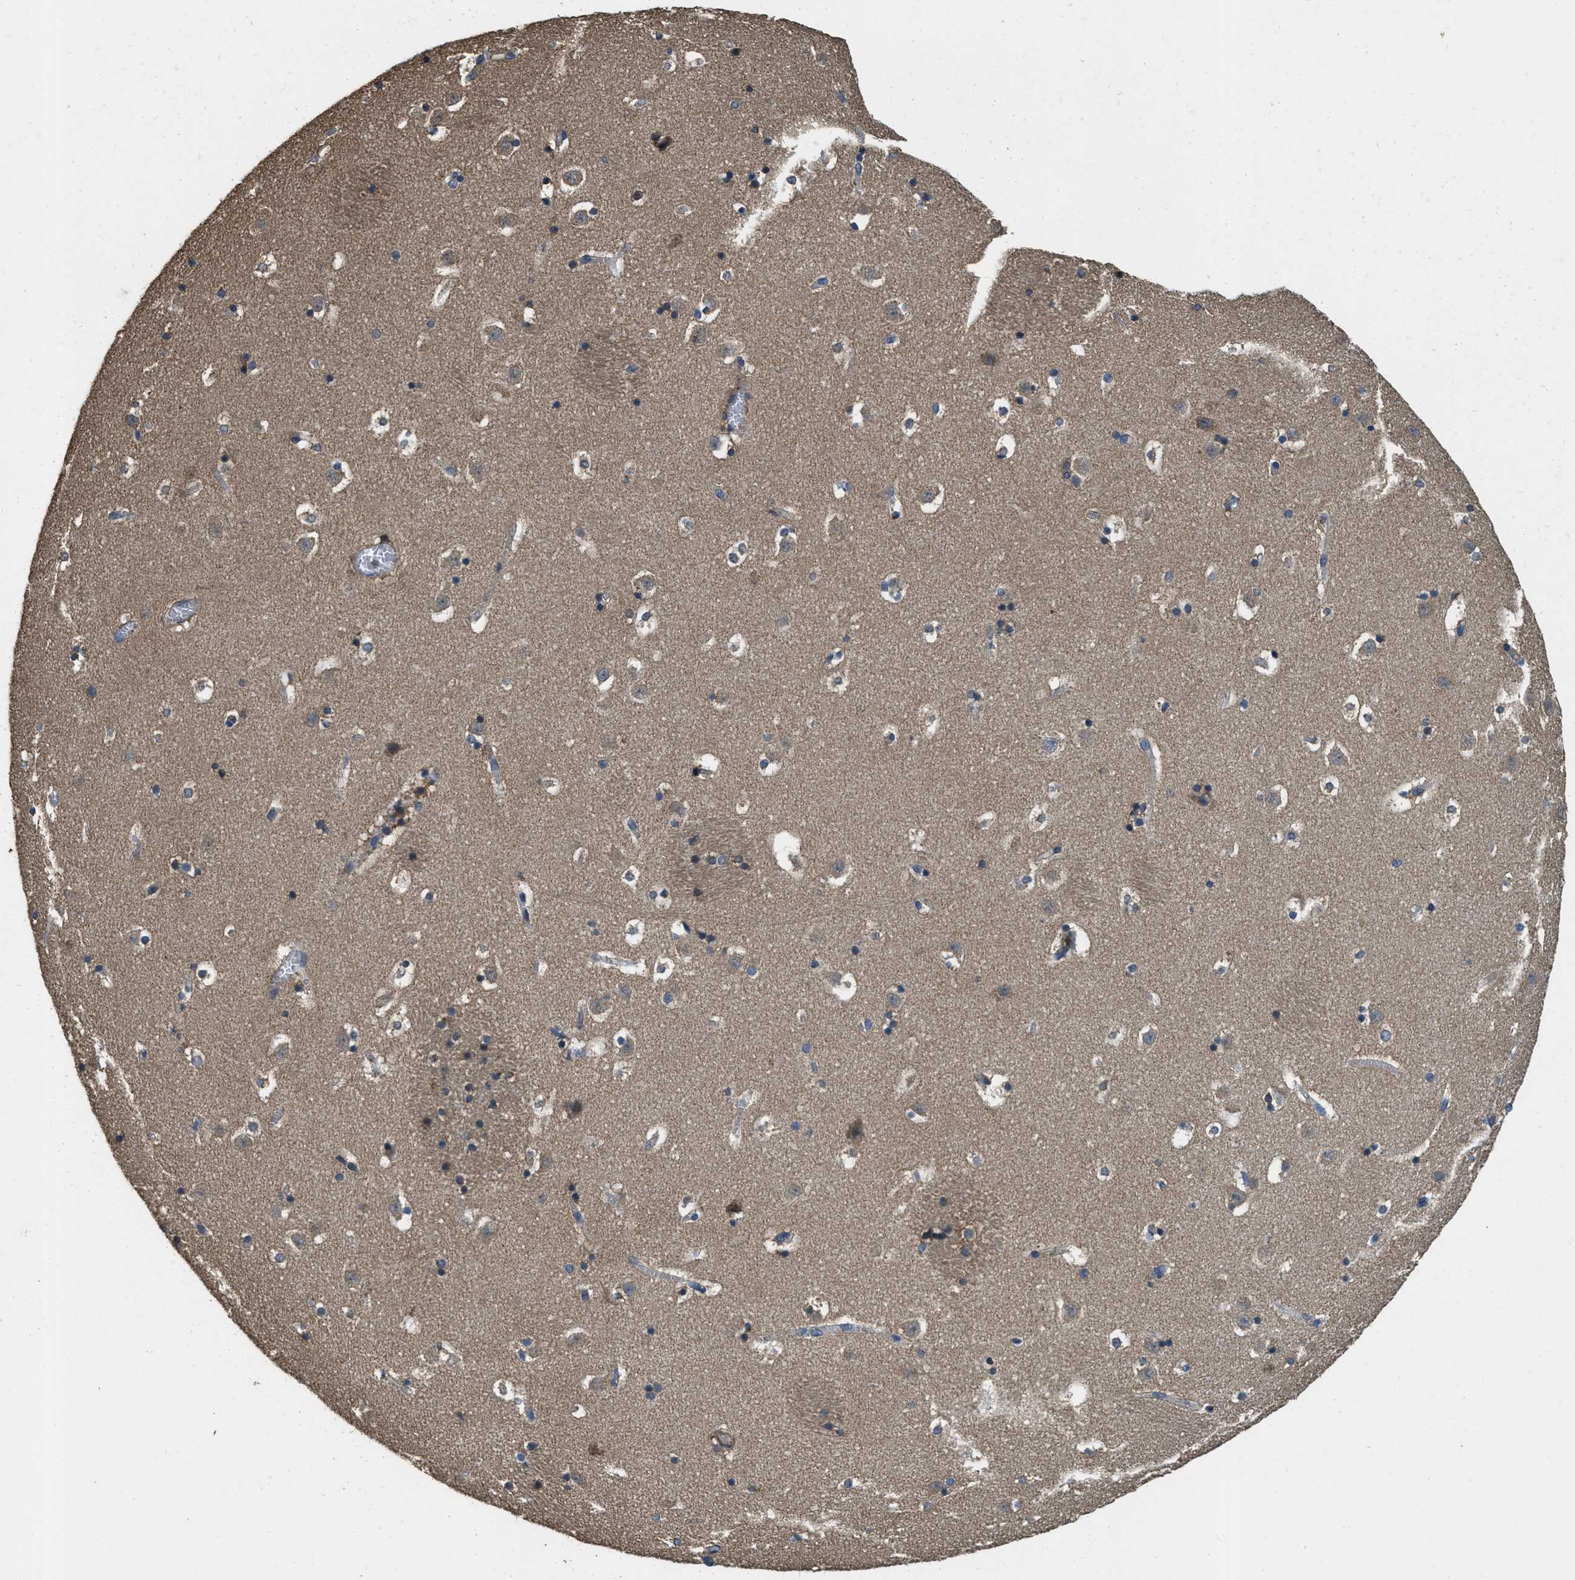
{"staining": {"intensity": "moderate", "quantity": "25%-75%", "location": "cytoplasmic/membranous"}, "tissue": "caudate", "cell_type": "Glial cells", "image_type": "normal", "snomed": [{"axis": "morphology", "description": "Normal tissue, NOS"}, {"axis": "topography", "description": "Lateral ventricle wall"}], "caption": "Immunohistochemistry (DAB) staining of normal human caudate displays moderate cytoplasmic/membranous protein staining in approximately 25%-75% of glial cells.", "gene": "THBS2", "patient": {"sex": "male", "age": 45}}